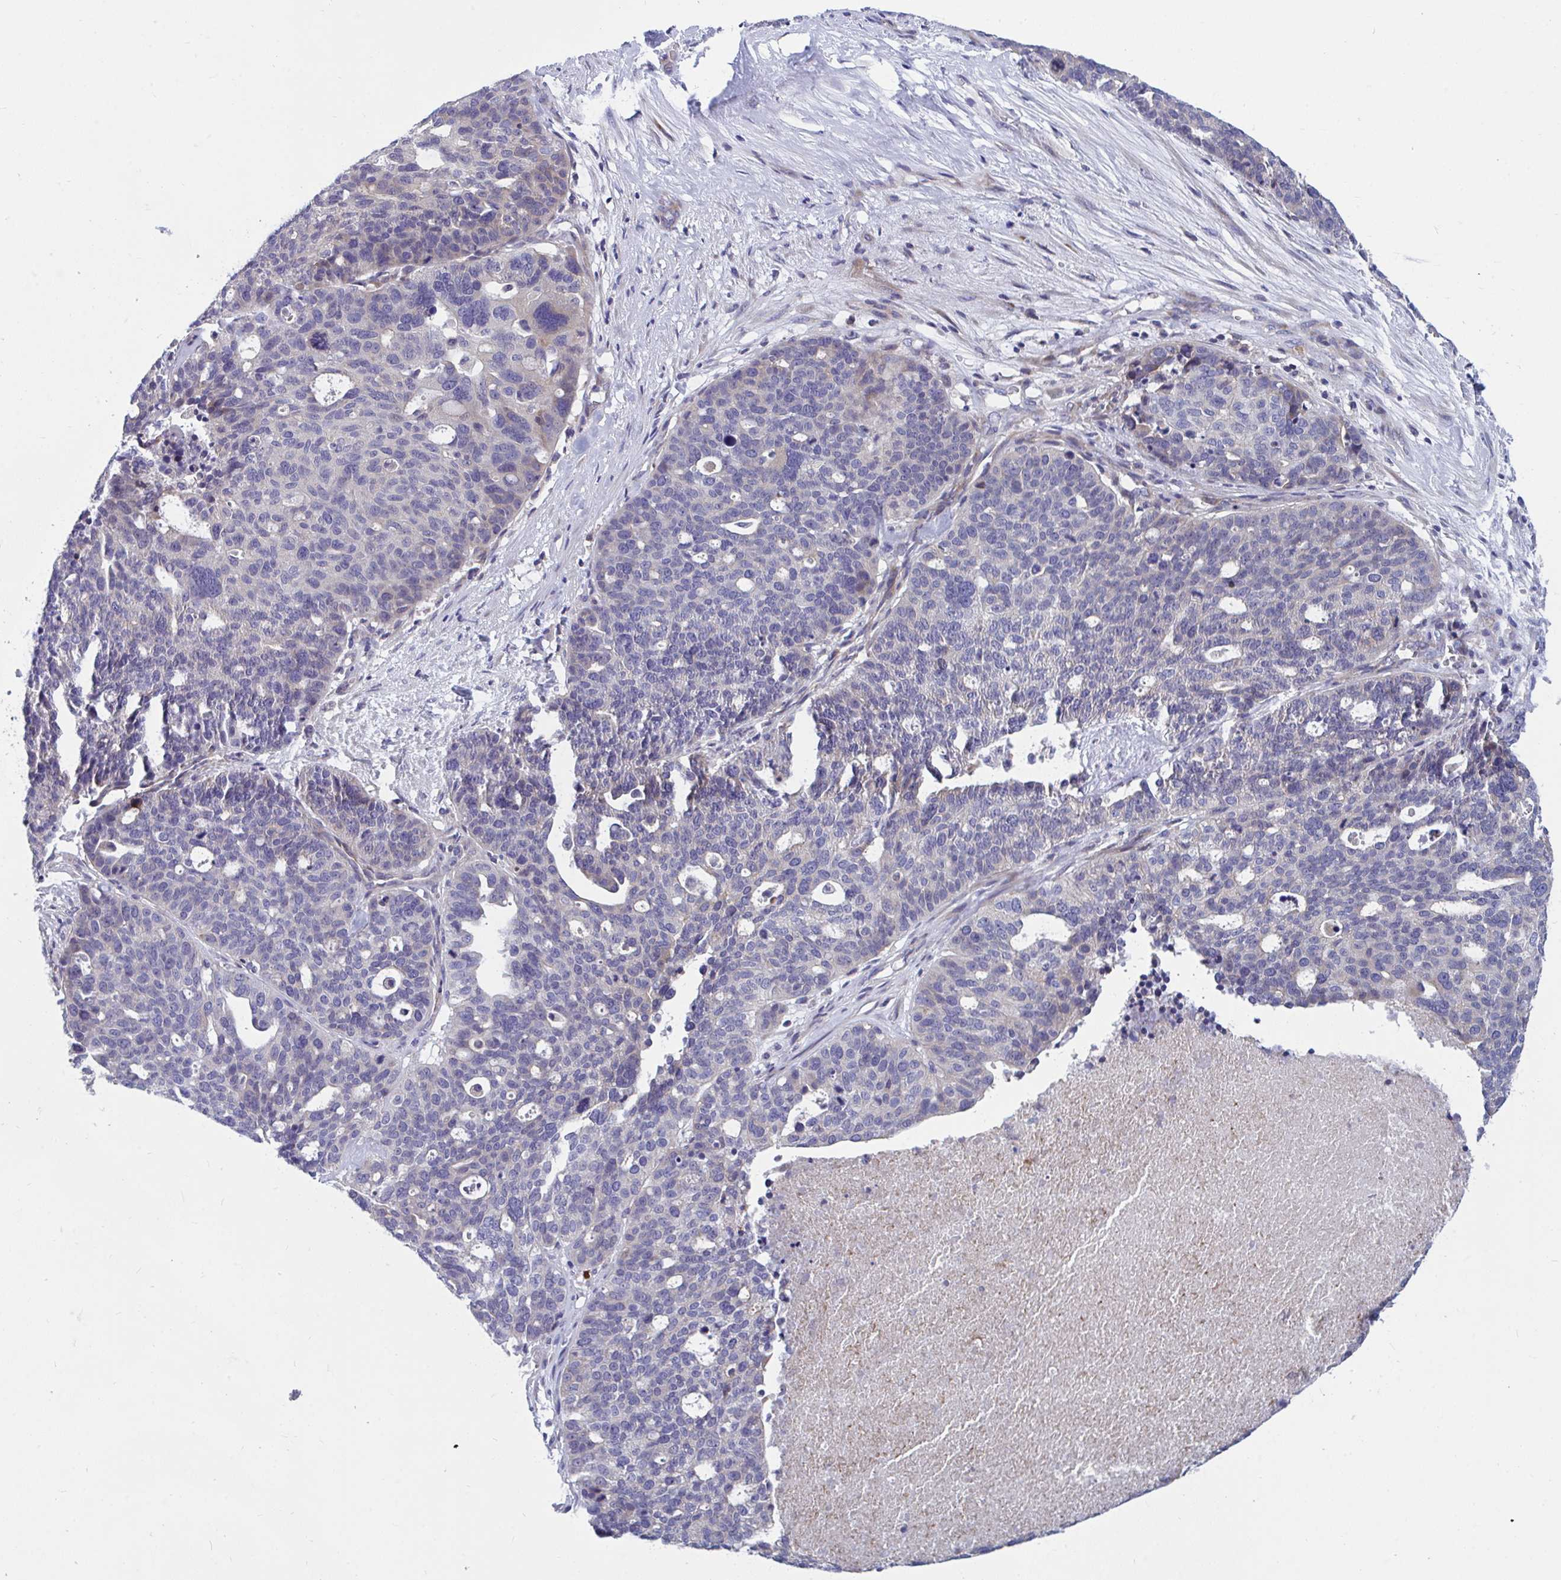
{"staining": {"intensity": "negative", "quantity": "none", "location": "none"}, "tissue": "ovarian cancer", "cell_type": "Tumor cells", "image_type": "cancer", "snomed": [{"axis": "morphology", "description": "Cystadenocarcinoma, serous, NOS"}, {"axis": "topography", "description": "Ovary"}], "caption": "An image of human ovarian cancer is negative for staining in tumor cells.", "gene": "WBP1", "patient": {"sex": "female", "age": 59}}